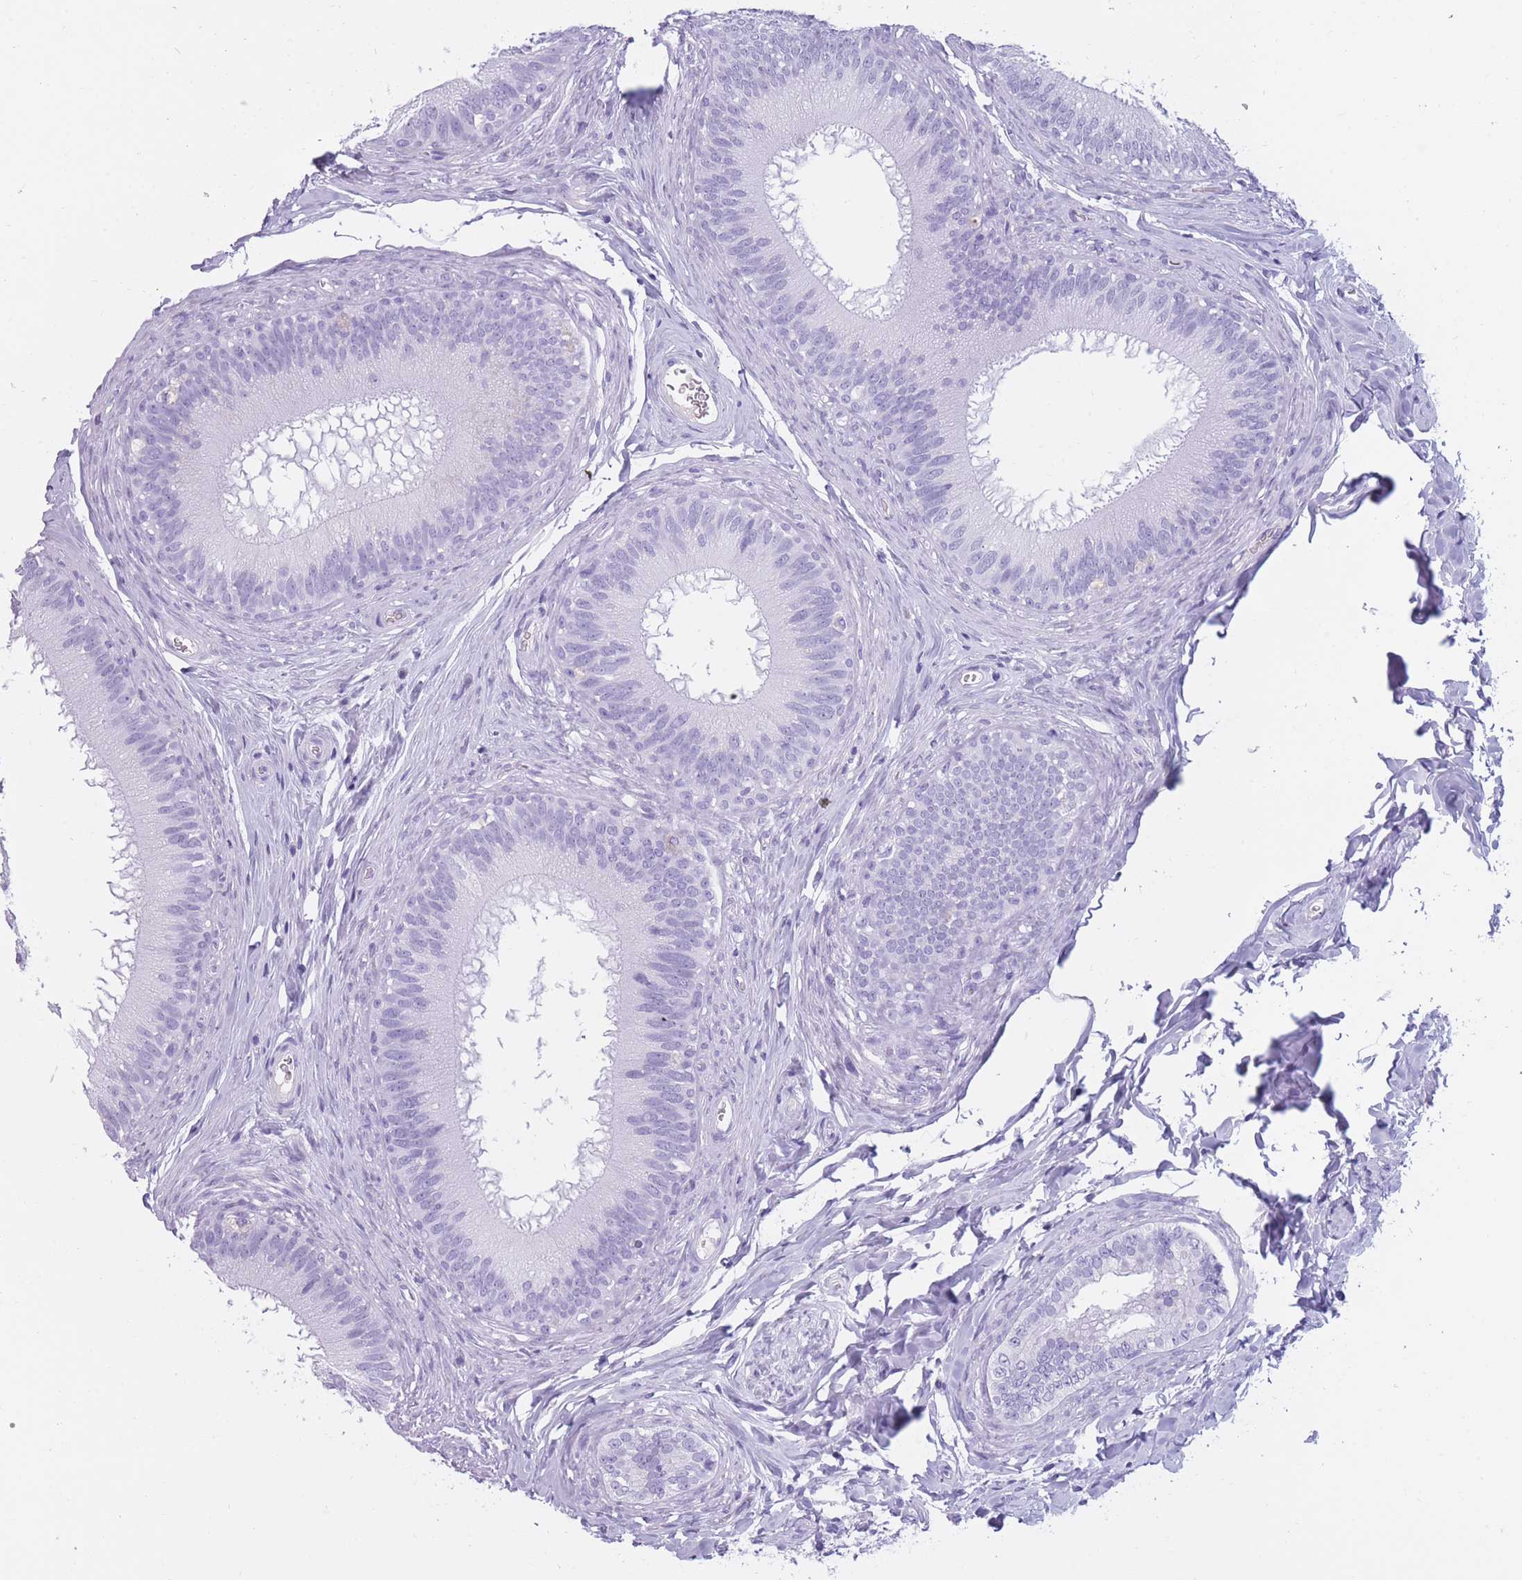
{"staining": {"intensity": "negative", "quantity": "none", "location": "none"}, "tissue": "epididymis", "cell_type": "Glandular cells", "image_type": "normal", "snomed": [{"axis": "morphology", "description": "Normal tissue, NOS"}, {"axis": "topography", "description": "Epididymis"}], "caption": "A high-resolution photomicrograph shows IHC staining of normal epididymis, which reveals no significant positivity in glandular cells.", "gene": "TNFSF11", "patient": {"sex": "male", "age": 38}}